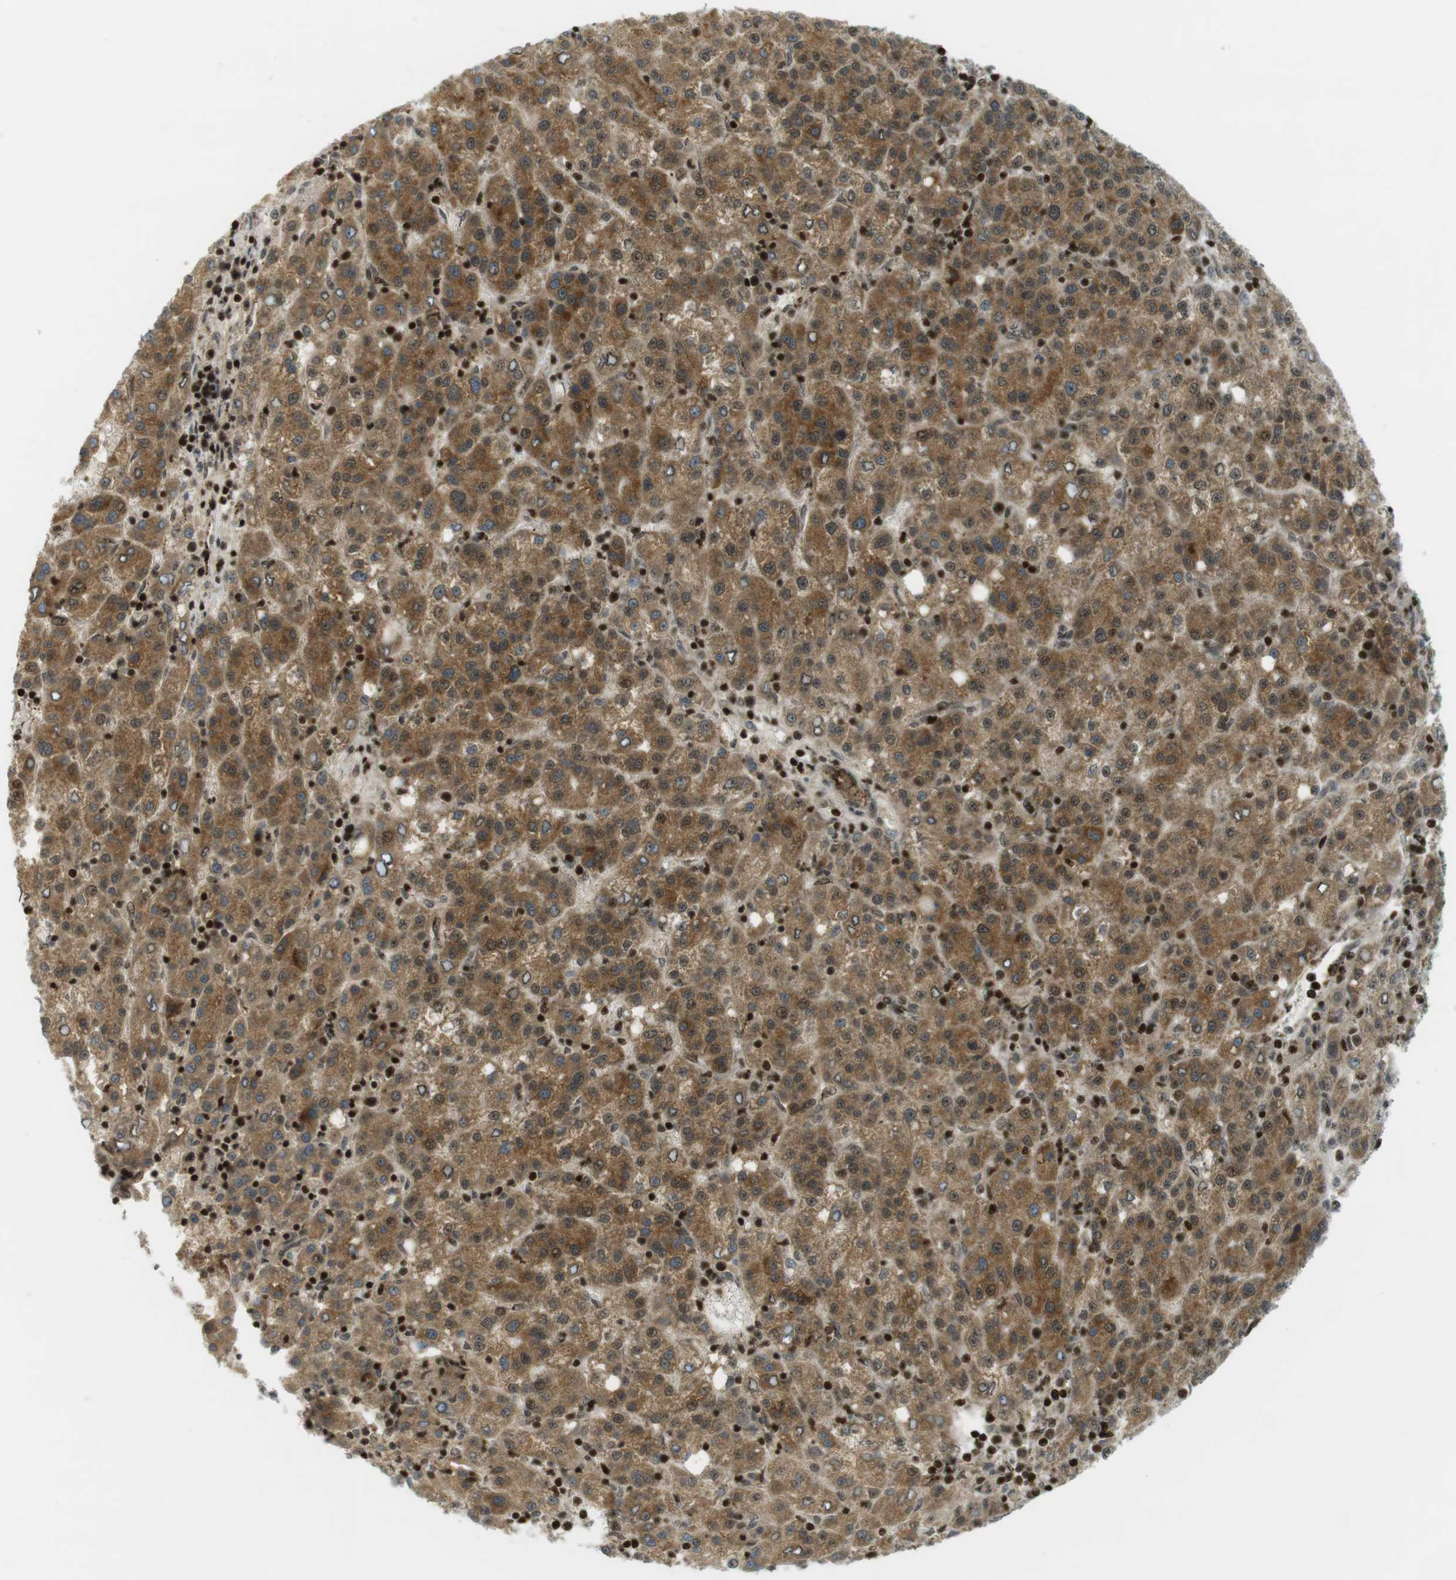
{"staining": {"intensity": "moderate", "quantity": ">75%", "location": "cytoplasmic/membranous,nuclear"}, "tissue": "liver cancer", "cell_type": "Tumor cells", "image_type": "cancer", "snomed": [{"axis": "morphology", "description": "Carcinoma, Hepatocellular, NOS"}, {"axis": "topography", "description": "Liver"}], "caption": "A medium amount of moderate cytoplasmic/membranous and nuclear positivity is appreciated in about >75% of tumor cells in liver cancer tissue. The staining was performed using DAB (3,3'-diaminobenzidine), with brown indicating positive protein expression. Nuclei are stained blue with hematoxylin.", "gene": "PPP1R13B", "patient": {"sex": "female", "age": 58}}